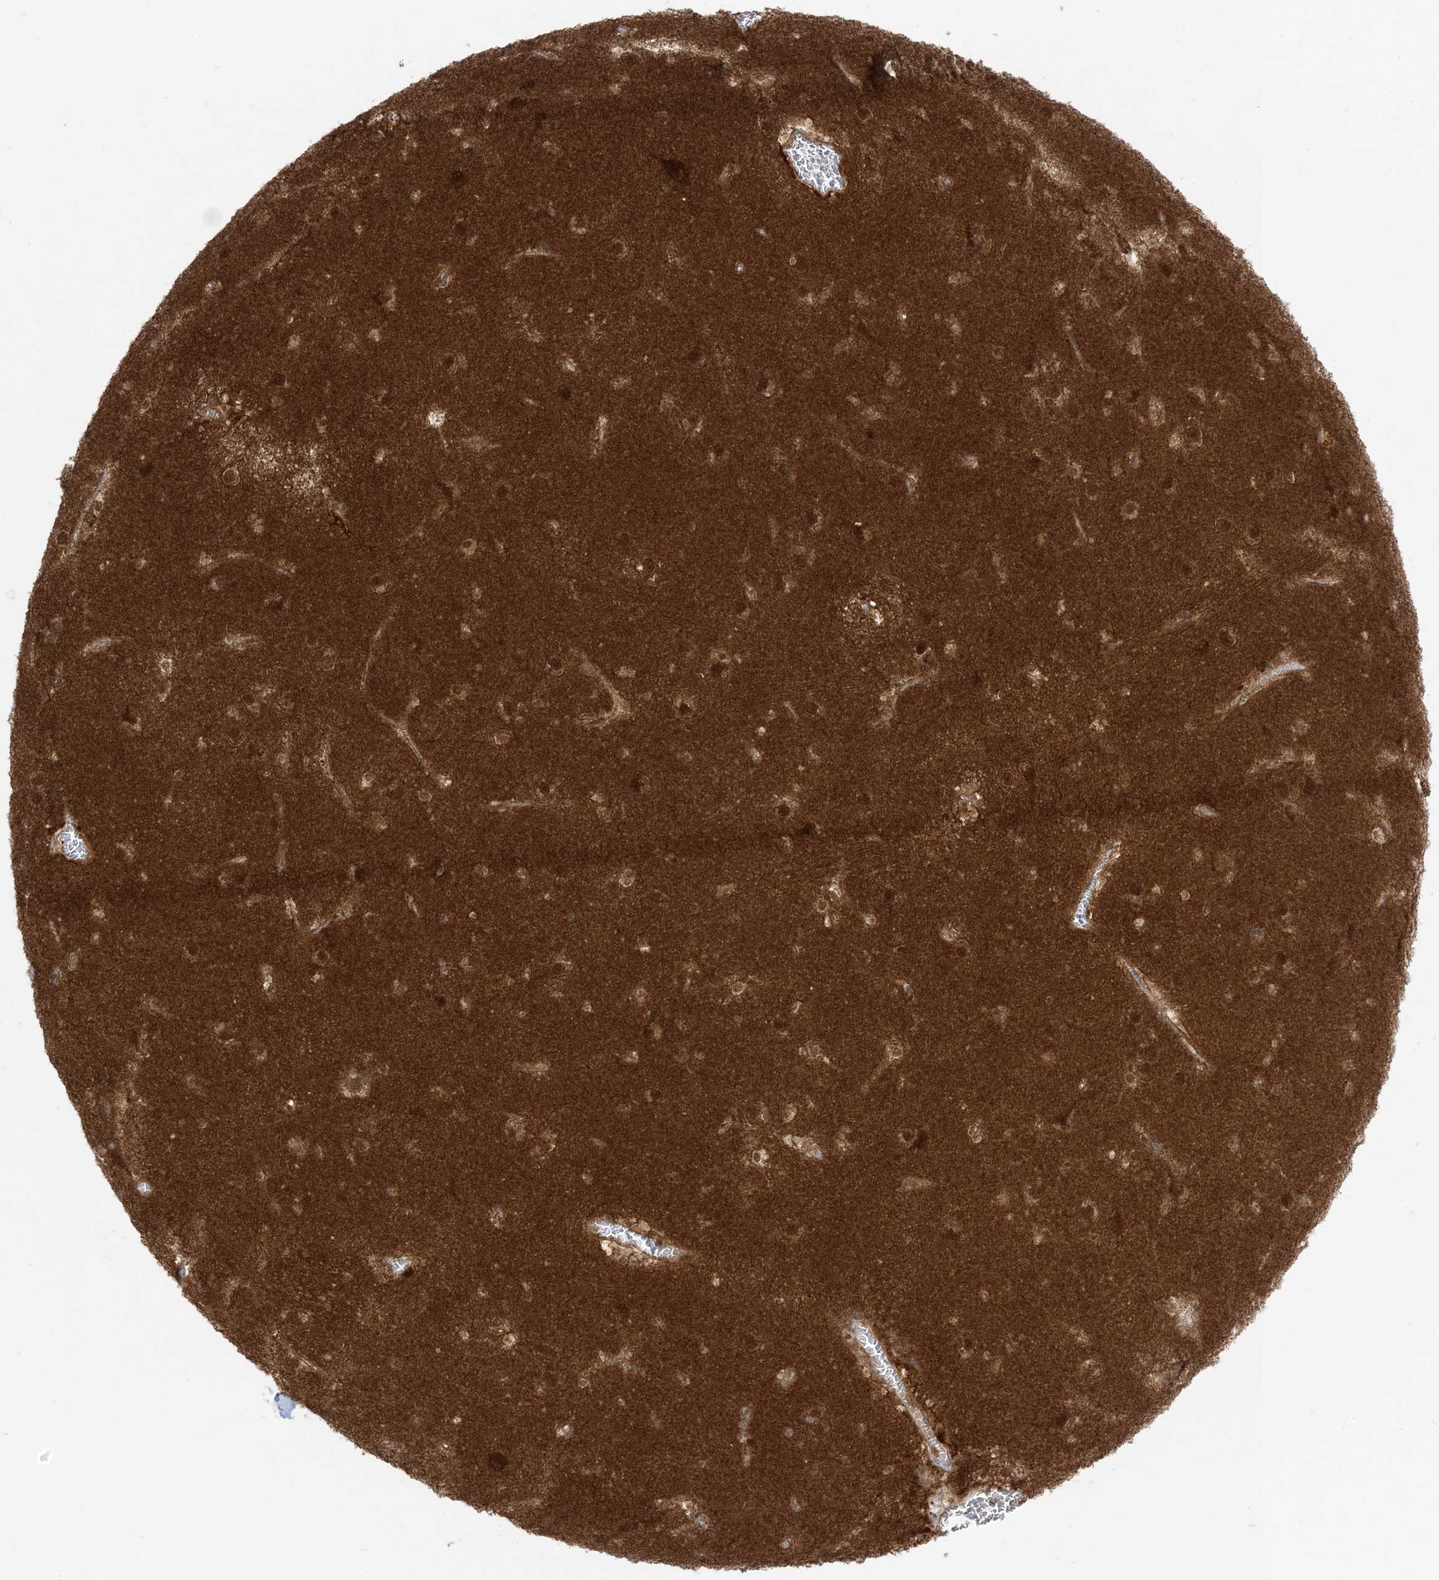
{"staining": {"intensity": "moderate", "quantity": ">75%", "location": "nuclear"}, "tissue": "caudate", "cell_type": "Glial cells", "image_type": "normal", "snomed": [{"axis": "morphology", "description": "Normal tissue, NOS"}, {"axis": "topography", "description": "Lateral ventricle wall"}], "caption": "Immunohistochemistry (IHC) staining of unremarkable caudate, which demonstrates medium levels of moderate nuclear staining in about >75% of glial cells indicating moderate nuclear protein staining. The staining was performed using DAB (3,3'-diaminobenzidine) (brown) for protein detection and nuclei were counterstained in hematoxylin (blue).", "gene": "PTPA", "patient": {"sex": "male", "age": 70}}